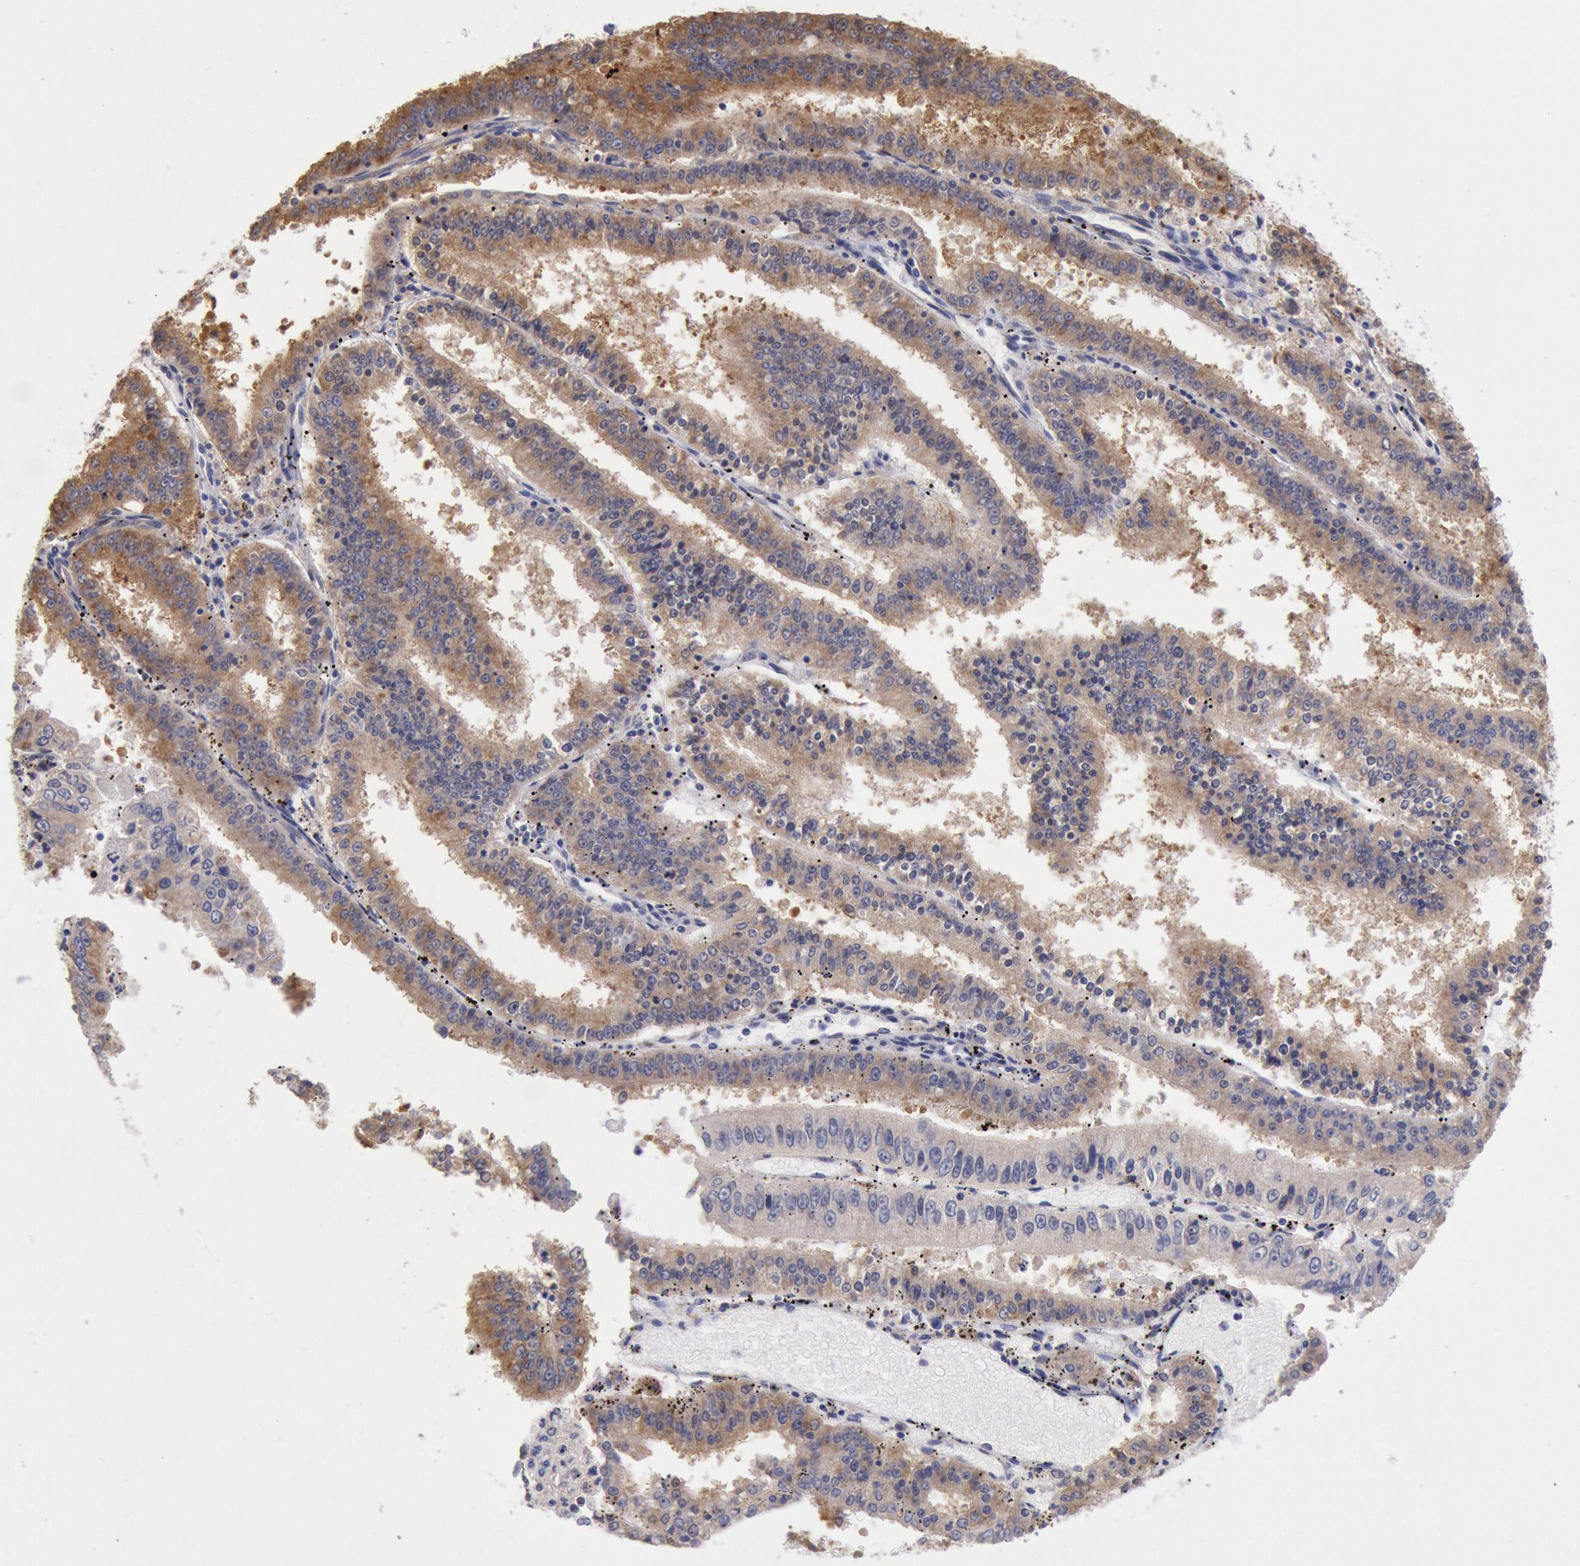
{"staining": {"intensity": "moderate", "quantity": ">75%", "location": "cytoplasmic/membranous"}, "tissue": "endometrial cancer", "cell_type": "Tumor cells", "image_type": "cancer", "snomed": [{"axis": "morphology", "description": "Adenocarcinoma, NOS"}, {"axis": "topography", "description": "Endometrium"}], "caption": "This image displays immunohistochemistry staining of human endometrial cancer (adenocarcinoma), with medium moderate cytoplasmic/membranous staining in approximately >75% of tumor cells.", "gene": "DRG1", "patient": {"sex": "female", "age": 66}}